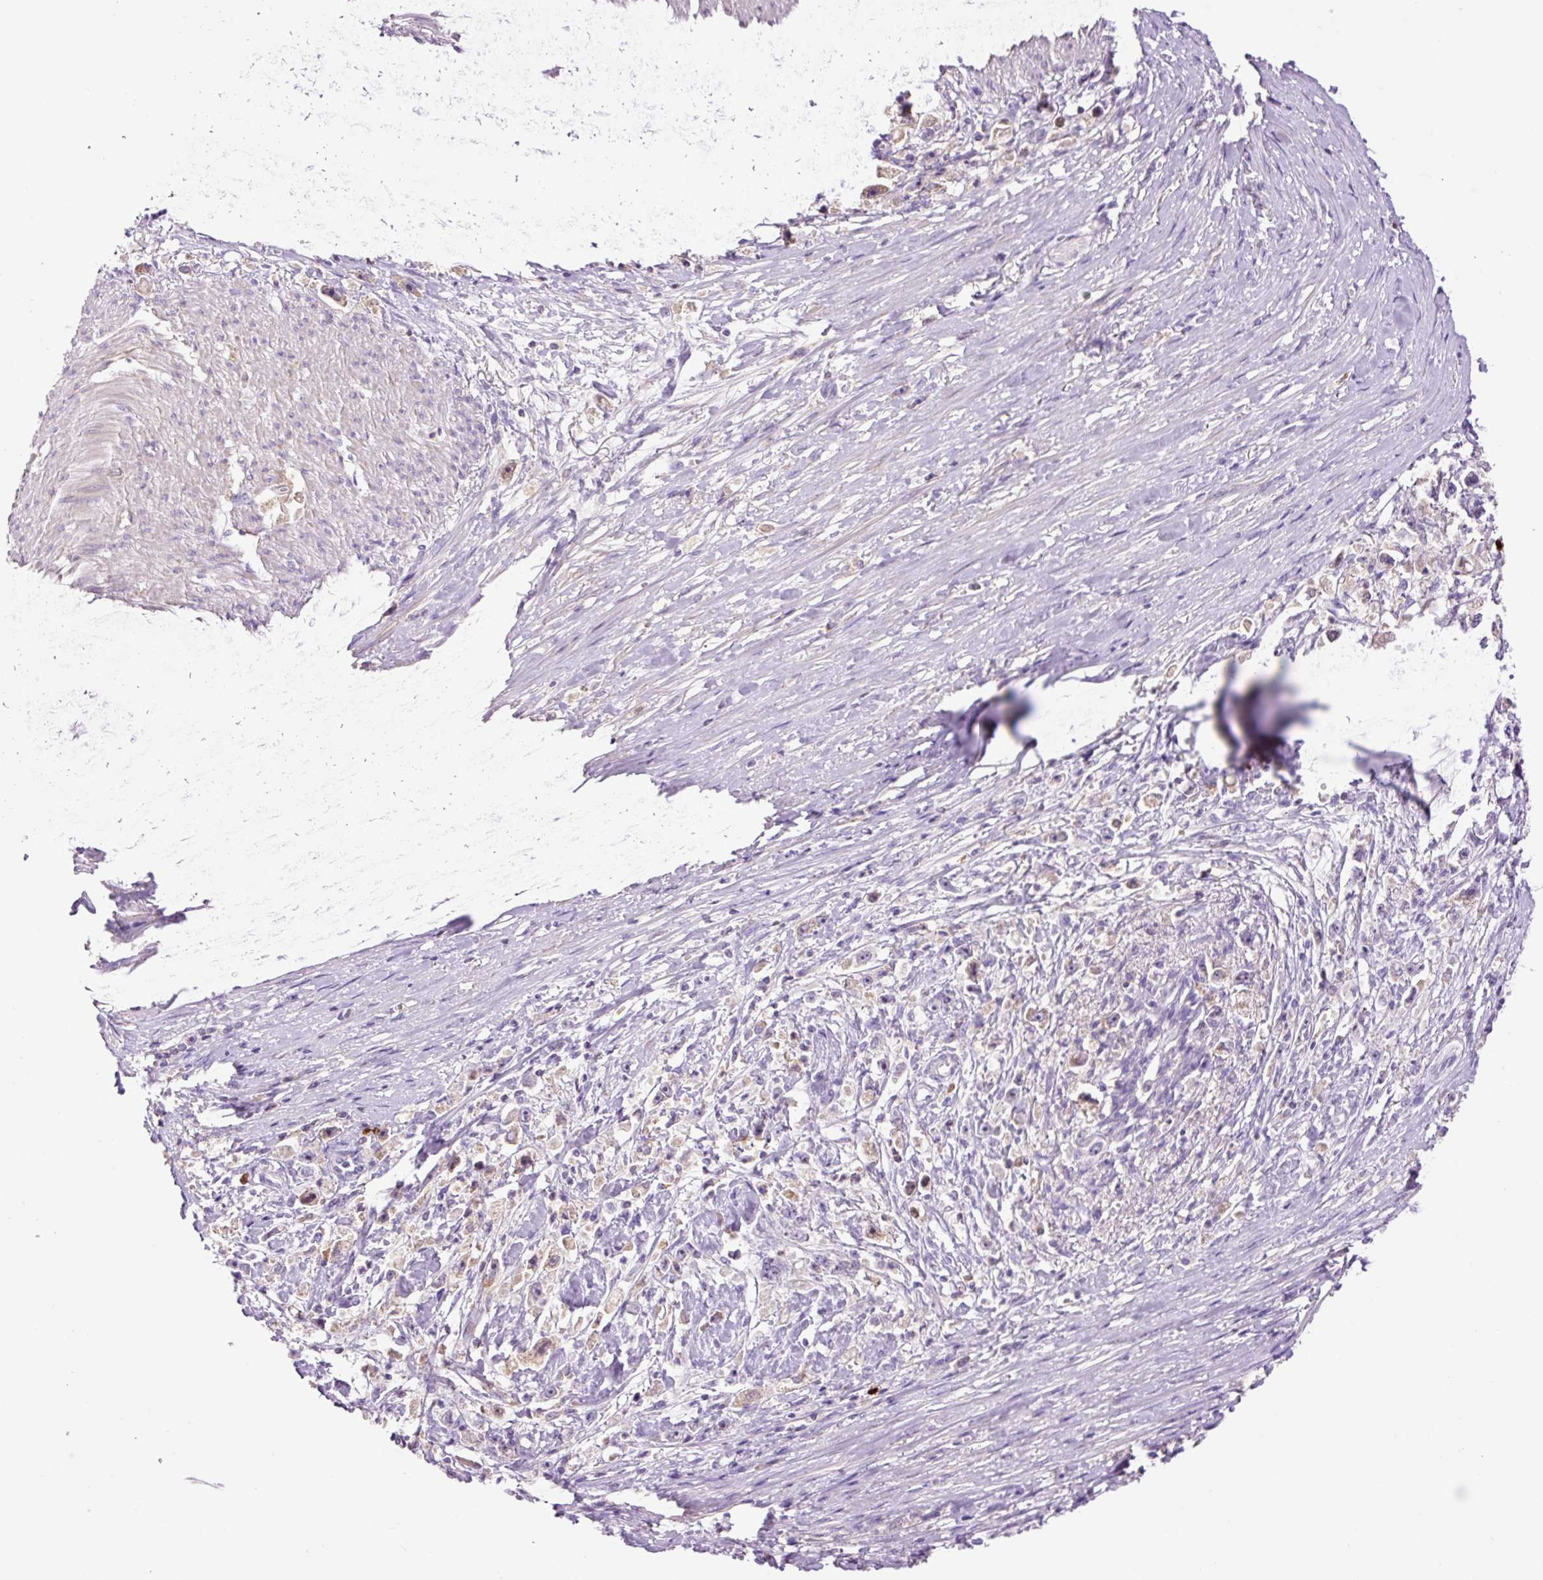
{"staining": {"intensity": "weak", "quantity": "<25%", "location": "cytoplasmic/membranous"}, "tissue": "stomach cancer", "cell_type": "Tumor cells", "image_type": "cancer", "snomed": [{"axis": "morphology", "description": "Adenocarcinoma, NOS"}, {"axis": "topography", "description": "Stomach"}], "caption": "The immunohistochemistry (IHC) histopathology image has no significant positivity in tumor cells of stomach cancer (adenocarcinoma) tissue.", "gene": "DPPA4", "patient": {"sex": "female", "age": 59}}